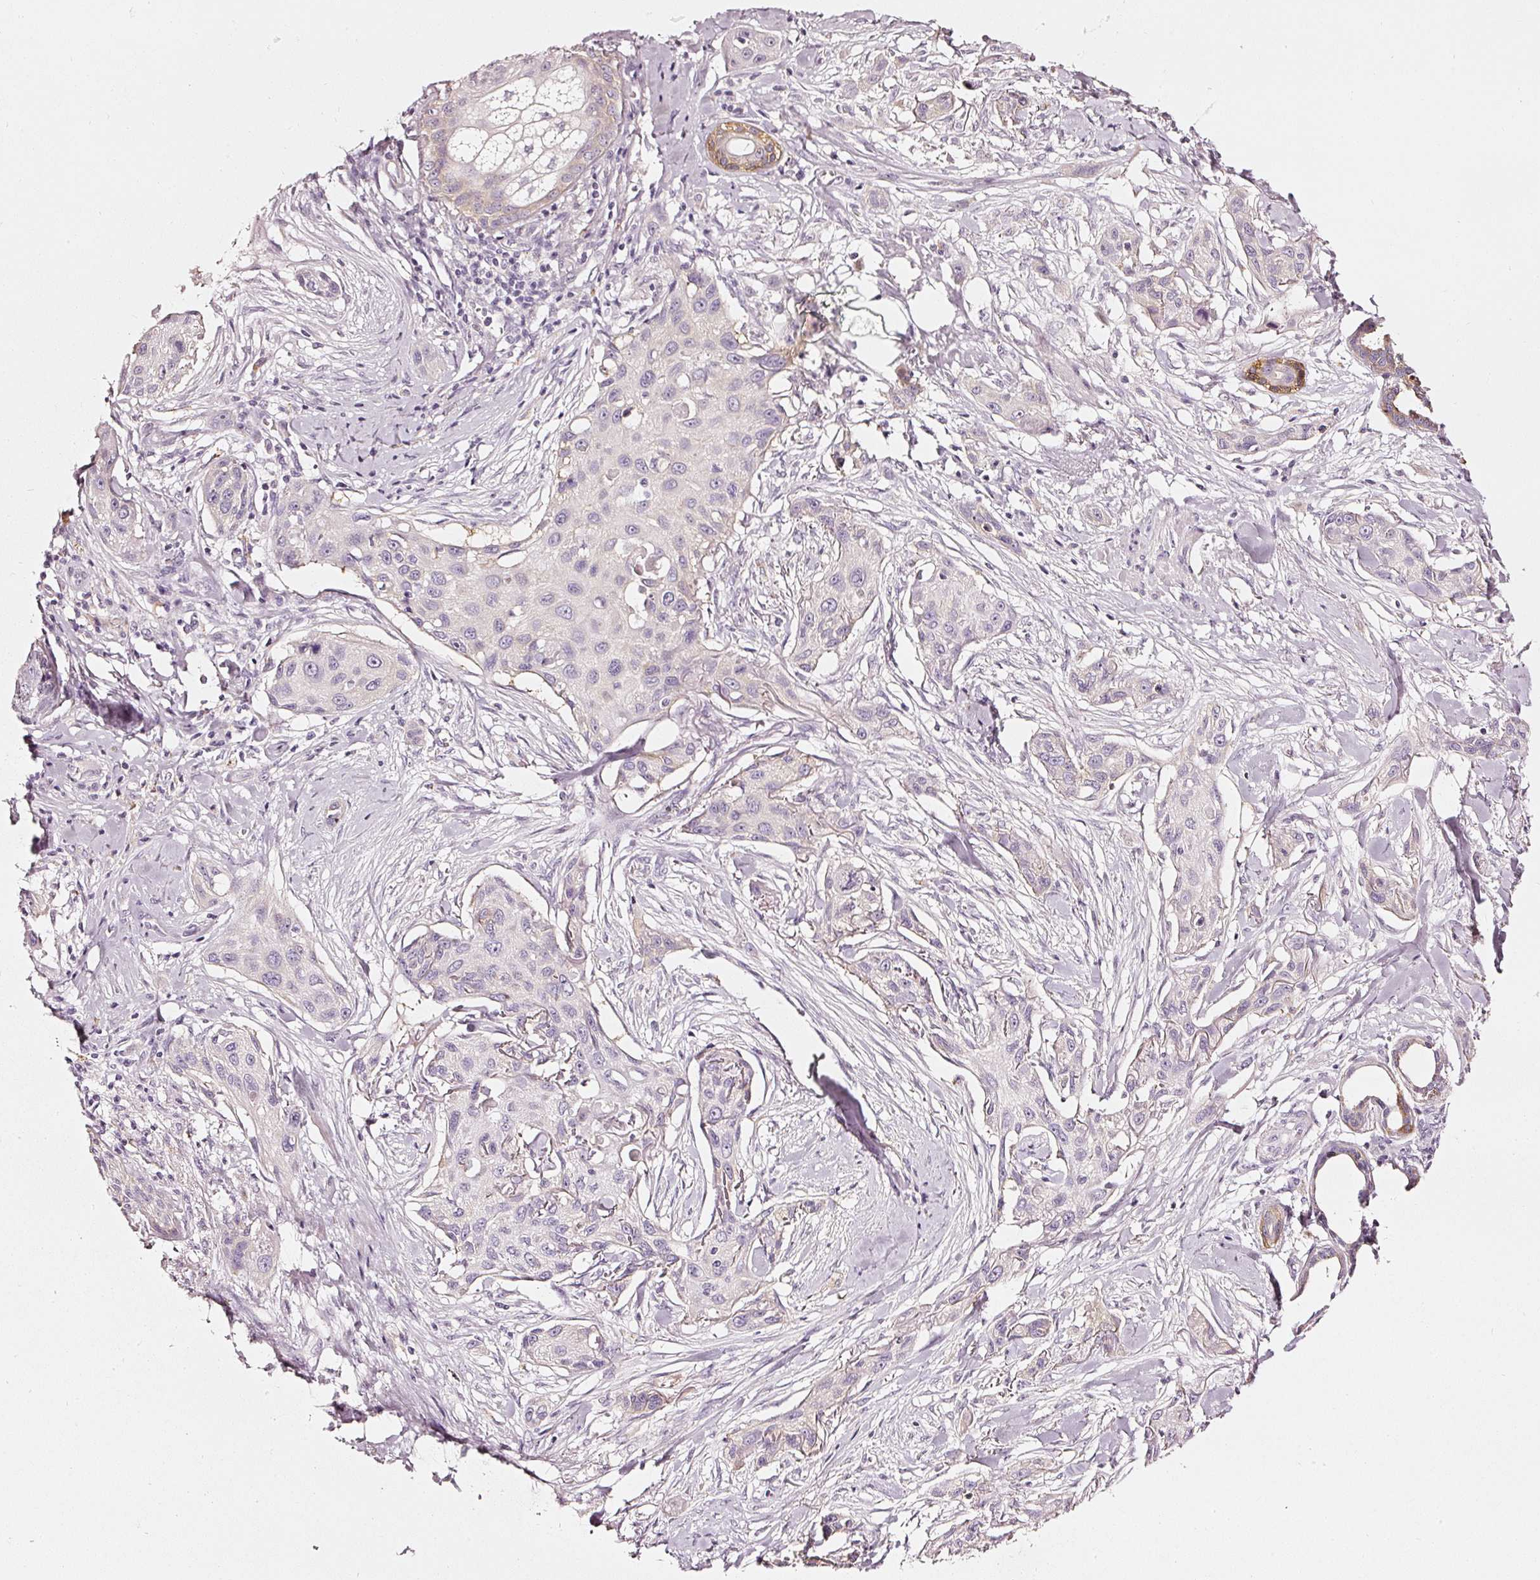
{"staining": {"intensity": "negative", "quantity": "none", "location": "none"}, "tissue": "skin cancer", "cell_type": "Tumor cells", "image_type": "cancer", "snomed": [{"axis": "morphology", "description": "Squamous cell carcinoma, NOS"}, {"axis": "topography", "description": "Skin"}], "caption": "Tumor cells are negative for protein expression in human skin cancer (squamous cell carcinoma).", "gene": "CNP", "patient": {"sex": "male", "age": 63}}